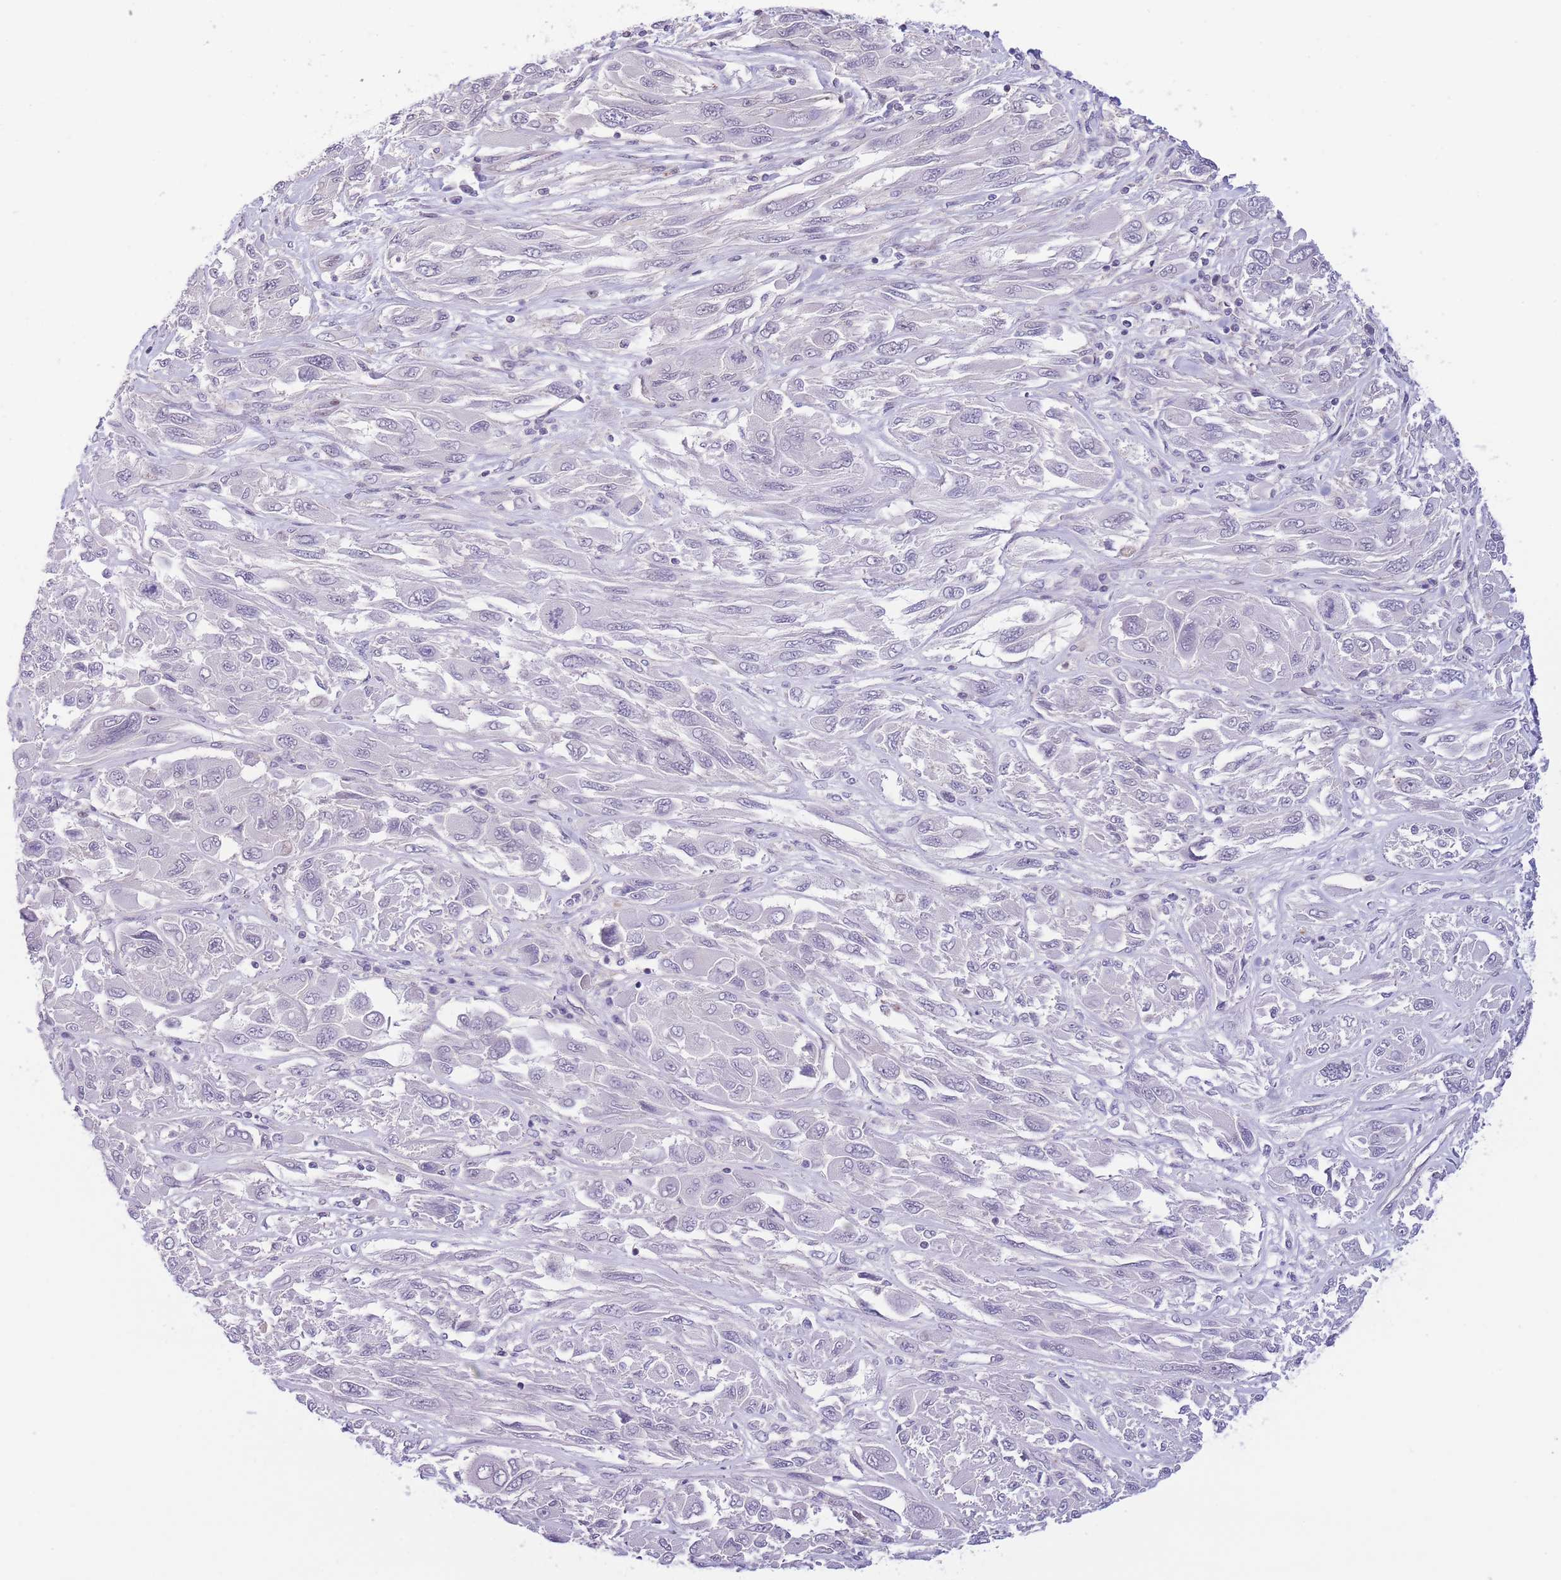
{"staining": {"intensity": "negative", "quantity": "none", "location": "none"}, "tissue": "melanoma", "cell_type": "Tumor cells", "image_type": "cancer", "snomed": [{"axis": "morphology", "description": "Malignant melanoma, NOS"}, {"axis": "topography", "description": "Skin"}], "caption": "A high-resolution micrograph shows immunohistochemistry (IHC) staining of melanoma, which exhibits no significant positivity in tumor cells.", "gene": "C9orf152", "patient": {"sex": "female", "age": 91}}